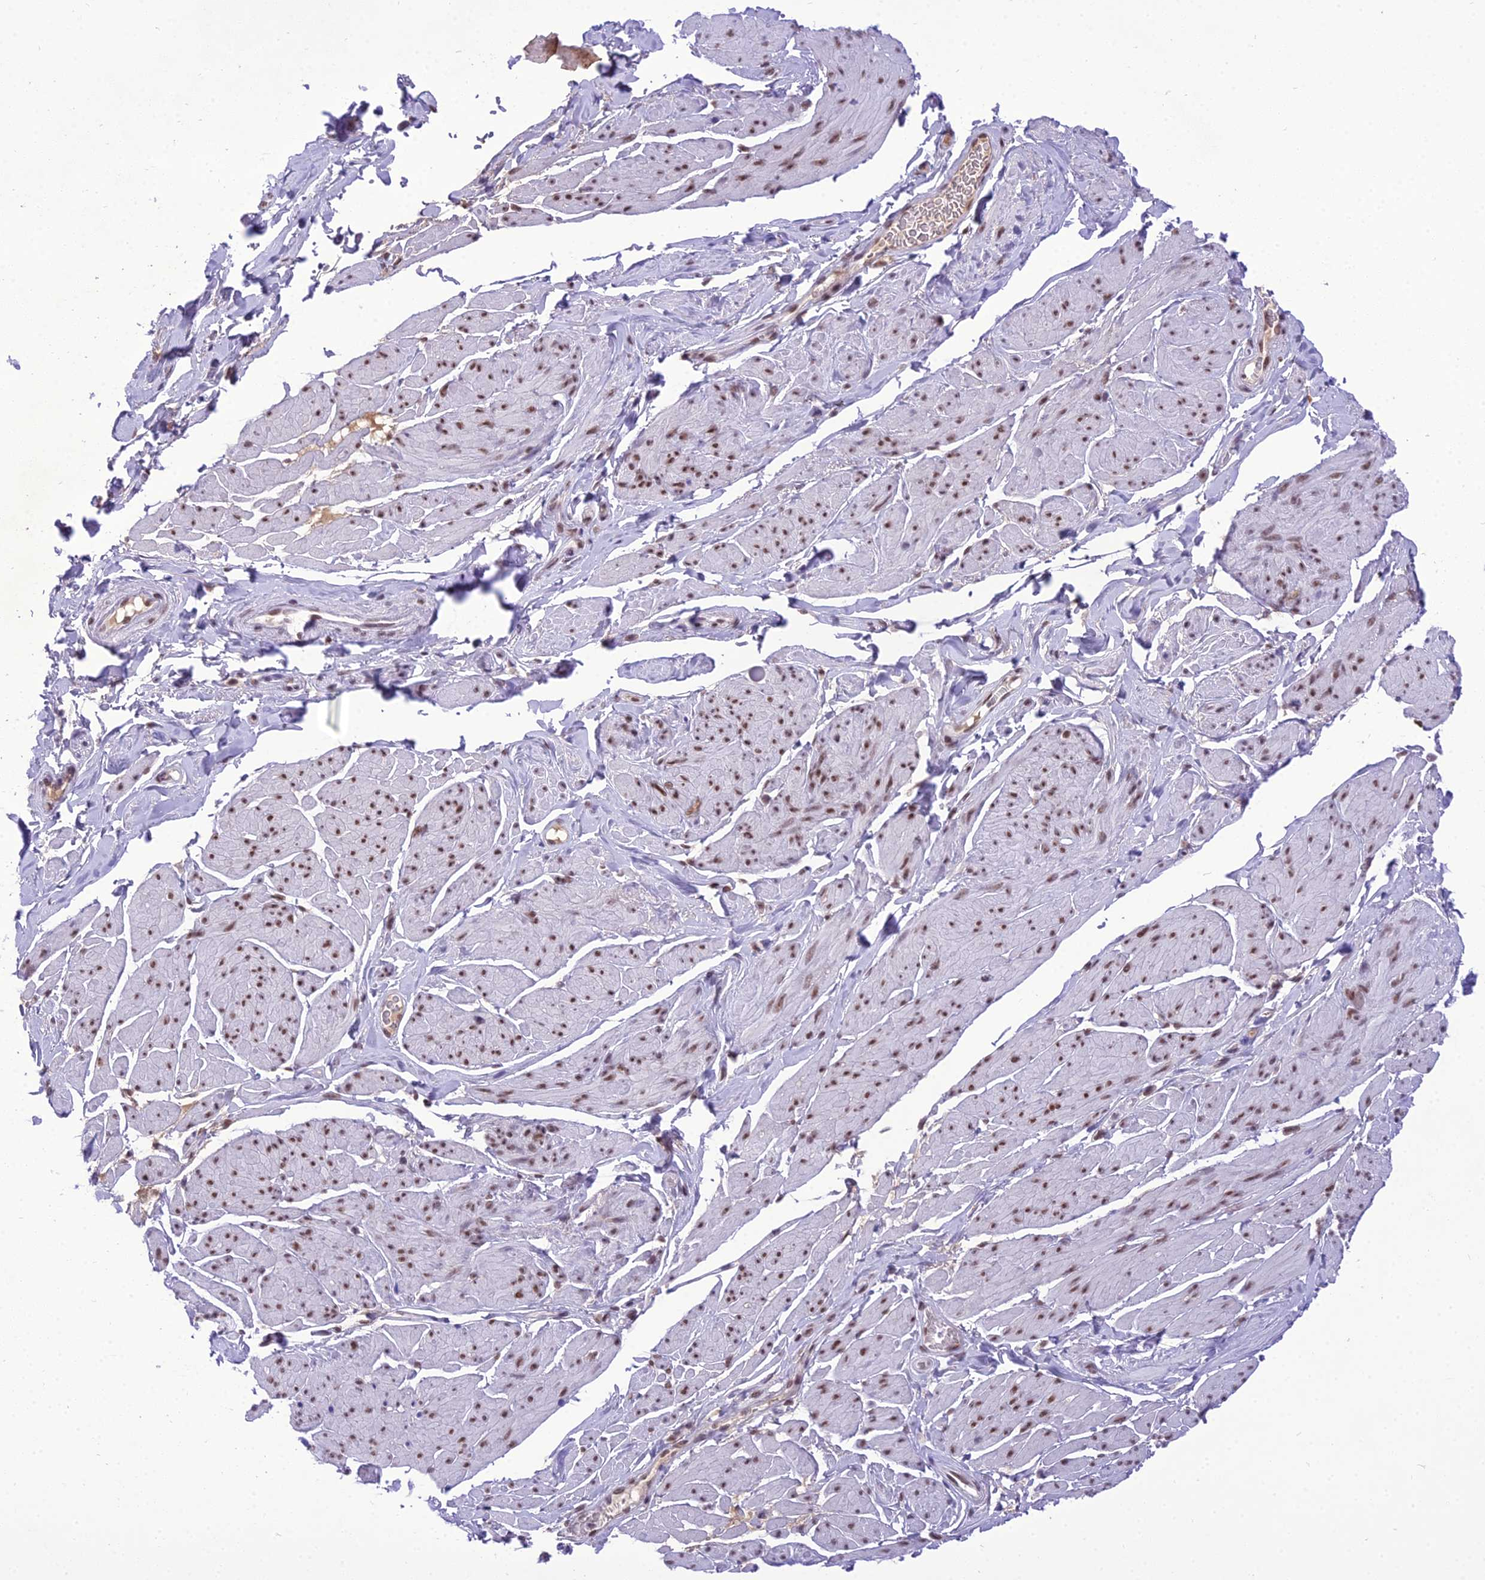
{"staining": {"intensity": "weak", "quantity": "25%-75%", "location": "nuclear"}, "tissue": "smooth muscle", "cell_type": "Smooth muscle cells", "image_type": "normal", "snomed": [{"axis": "morphology", "description": "Normal tissue, NOS"}, {"axis": "topography", "description": "Smooth muscle"}, {"axis": "topography", "description": "Peripheral nerve tissue"}], "caption": "Normal smooth muscle was stained to show a protein in brown. There is low levels of weak nuclear expression in about 25%-75% of smooth muscle cells. (DAB IHC with brightfield microscopy, high magnification).", "gene": "SH3RF3", "patient": {"sex": "male", "age": 69}}